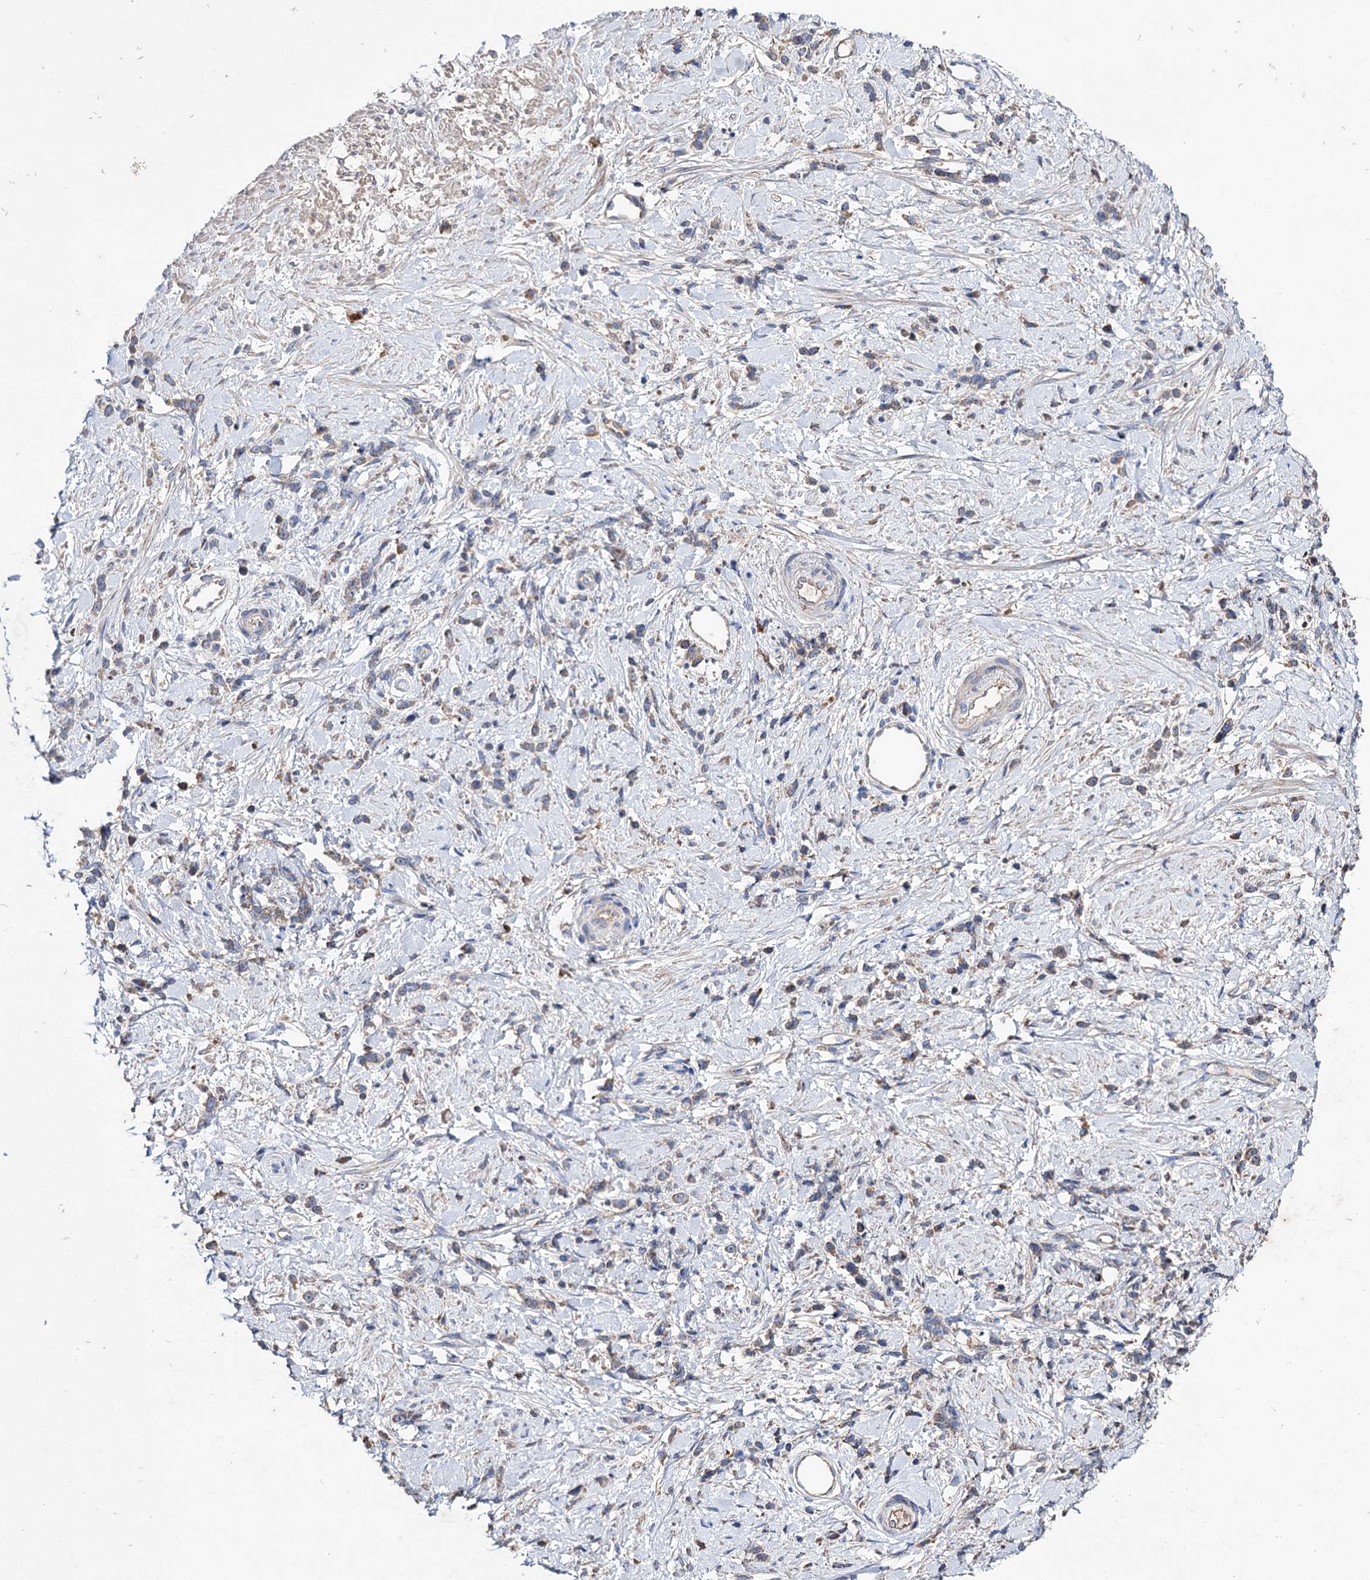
{"staining": {"intensity": "negative", "quantity": "none", "location": "none"}, "tissue": "stomach cancer", "cell_type": "Tumor cells", "image_type": "cancer", "snomed": [{"axis": "morphology", "description": "Adenocarcinoma, NOS"}, {"axis": "topography", "description": "Stomach"}], "caption": "Stomach cancer was stained to show a protein in brown. There is no significant positivity in tumor cells. (DAB (3,3'-diaminobenzidine) immunohistochemistry, high magnification).", "gene": "CLPB", "patient": {"sex": "female", "age": 60}}